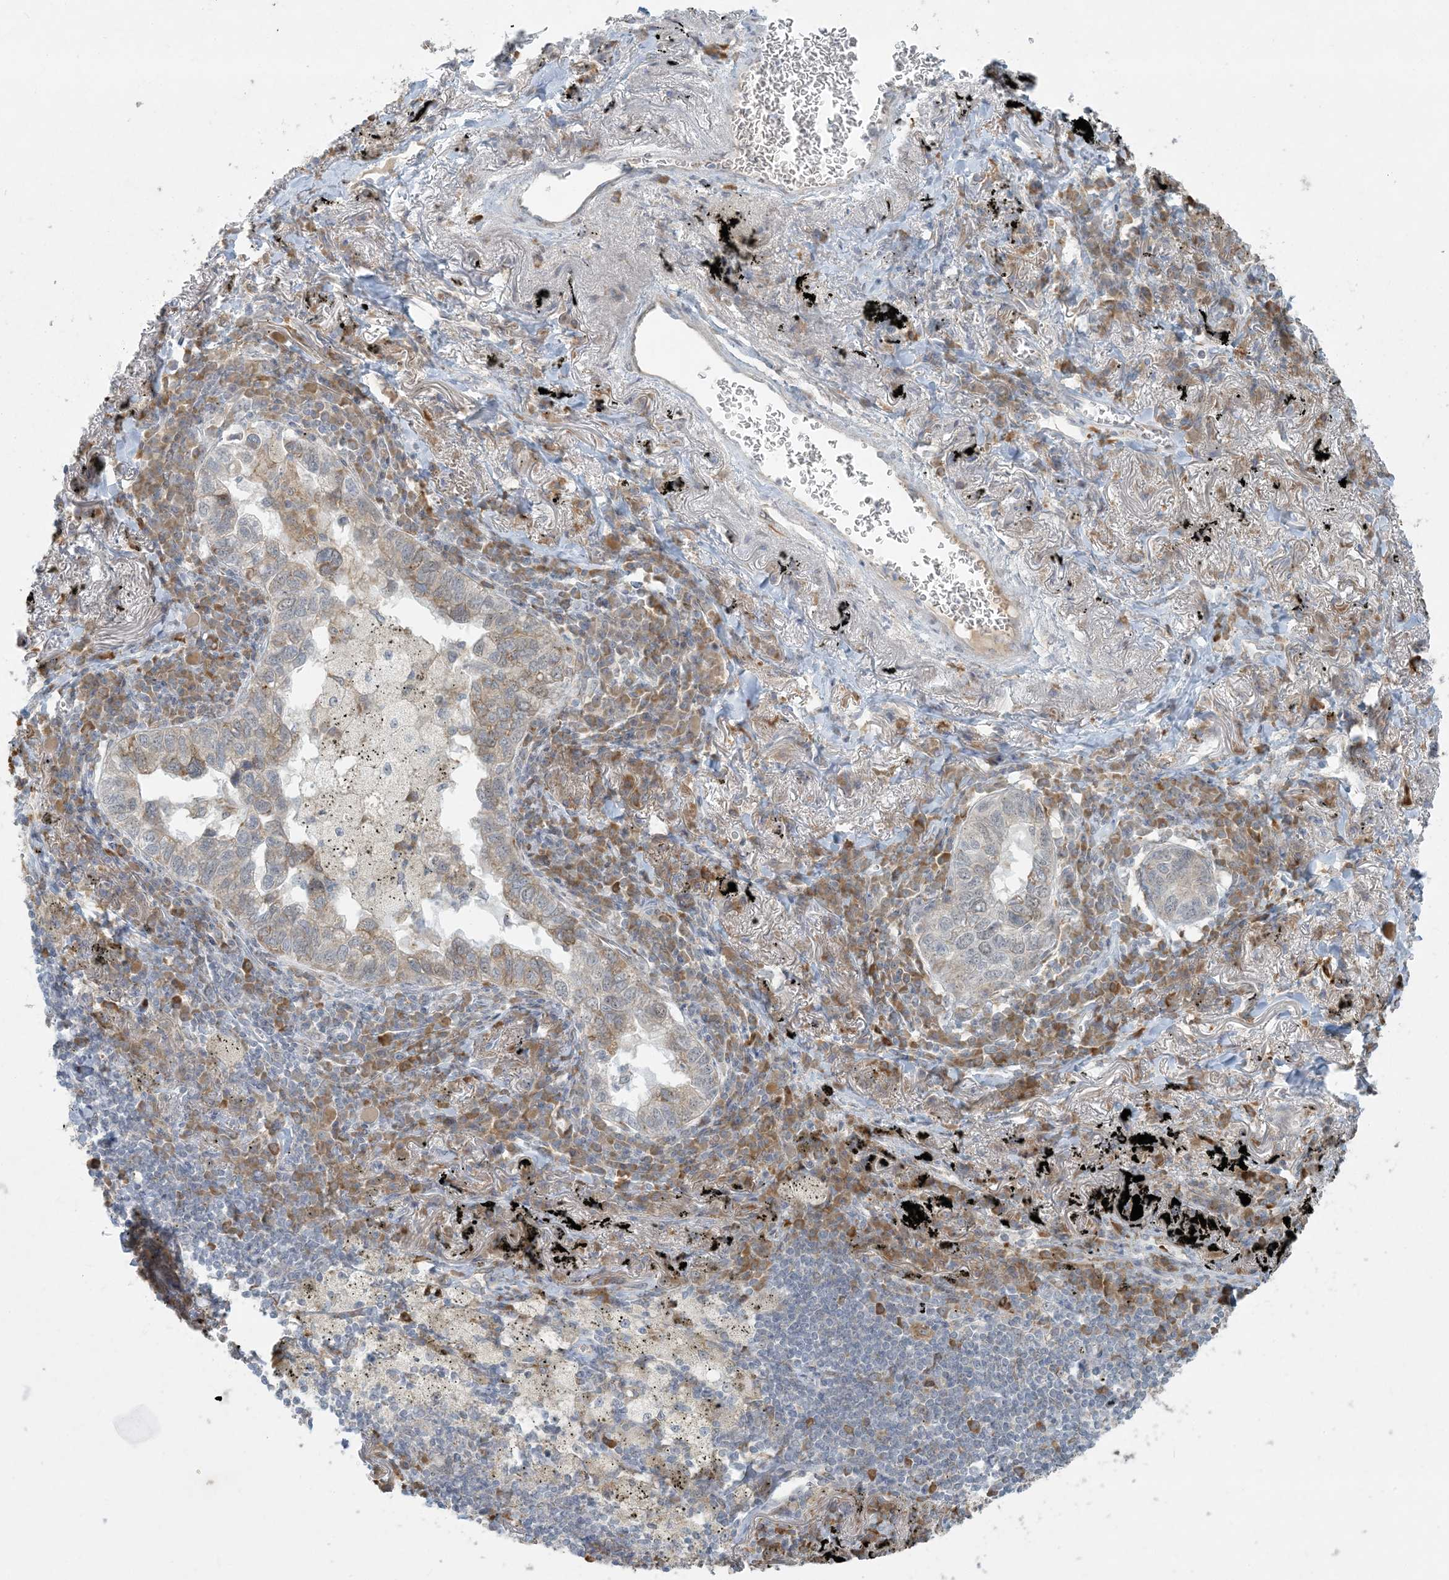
{"staining": {"intensity": "weak", "quantity": "25%-75%", "location": "cytoplasmic/membranous"}, "tissue": "lung cancer", "cell_type": "Tumor cells", "image_type": "cancer", "snomed": [{"axis": "morphology", "description": "Adenocarcinoma, NOS"}, {"axis": "topography", "description": "Lung"}], "caption": "Lung cancer (adenocarcinoma) stained with immunohistochemistry exhibits weak cytoplasmic/membranous positivity in approximately 25%-75% of tumor cells.", "gene": "HACL1", "patient": {"sex": "male", "age": 65}}